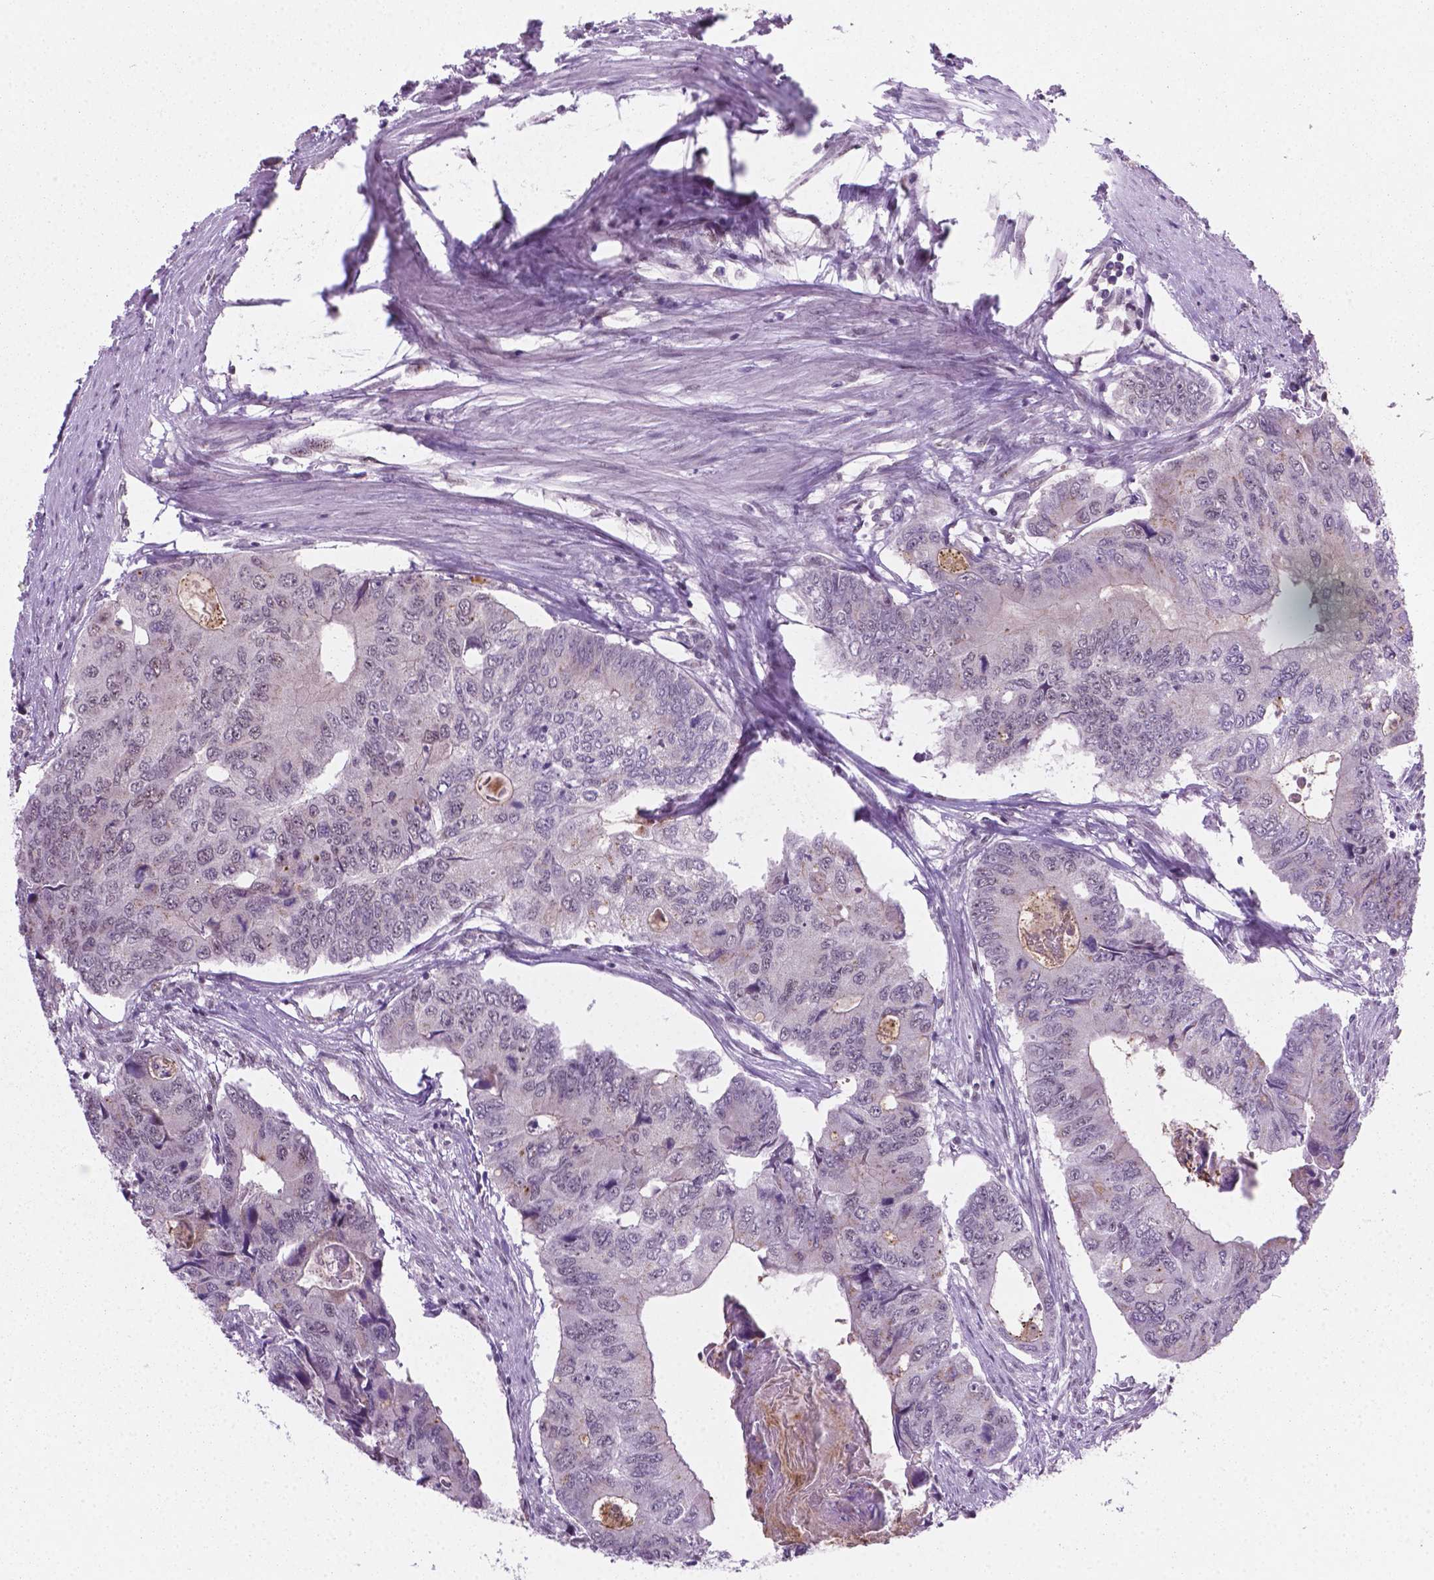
{"staining": {"intensity": "moderate", "quantity": "25%-75%", "location": "nuclear"}, "tissue": "colorectal cancer", "cell_type": "Tumor cells", "image_type": "cancer", "snomed": [{"axis": "morphology", "description": "Adenocarcinoma, NOS"}, {"axis": "topography", "description": "Colon"}], "caption": "Tumor cells exhibit medium levels of moderate nuclear staining in approximately 25%-75% of cells in colorectal cancer.", "gene": "PHAX", "patient": {"sex": "male", "age": 53}}